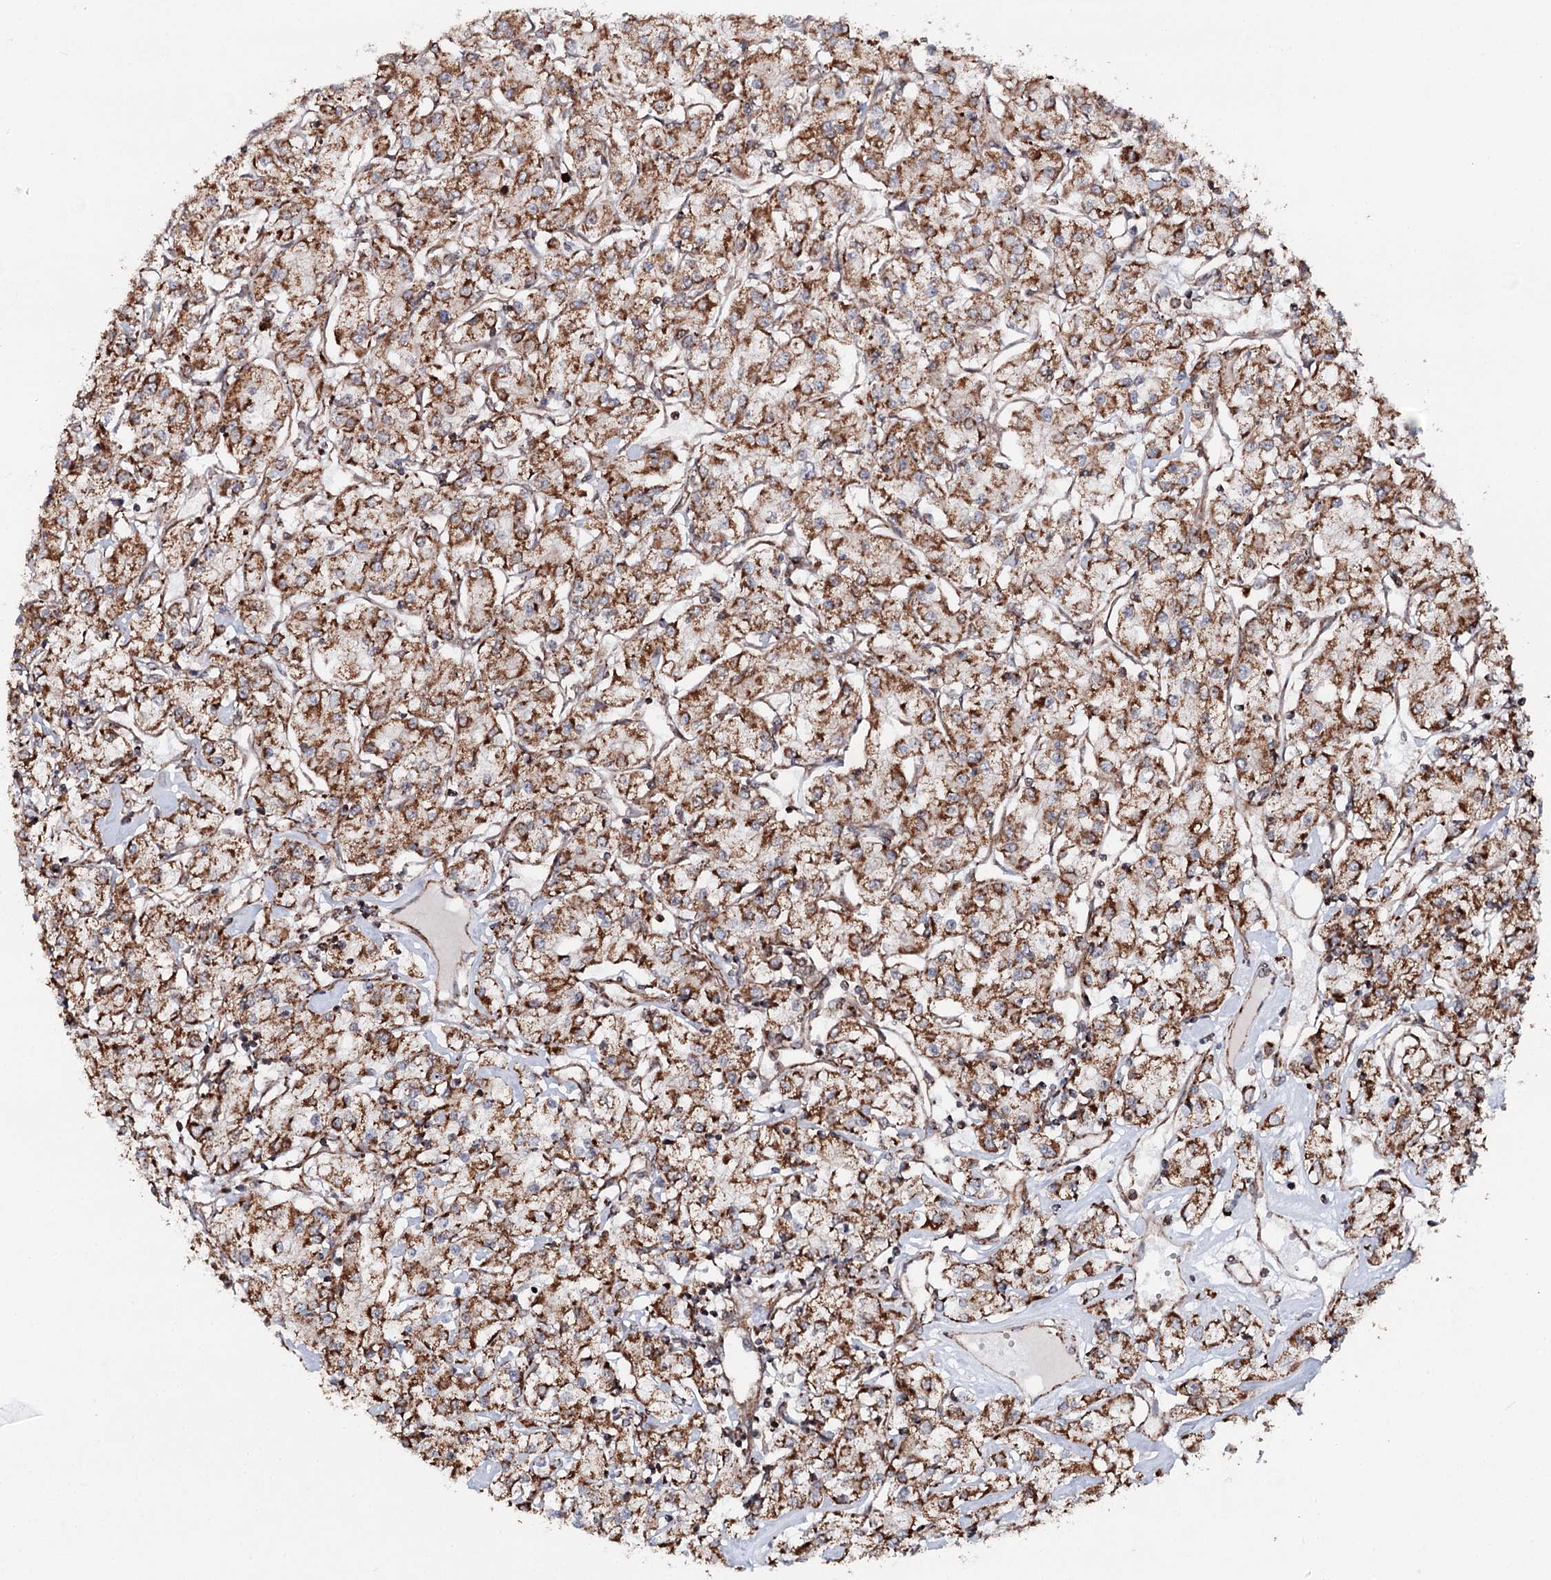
{"staining": {"intensity": "strong", "quantity": ">75%", "location": "cytoplasmic/membranous"}, "tissue": "renal cancer", "cell_type": "Tumor cells", "image_type": "cancer", "snomed": [{"axis": "morphology", "description": "Adenocarcinoma, NOS"}, {"axis": "topography", "description": "Kidney"}], "caption": "The histopathology image reveals a brown stain indicating the presence of a protein in the cytoplasmic/membranous of tumor cells in adenocarcinoma (renal).", "gene": "FGFR1OP2", "patient": {"sex": "female", "age": 59}}